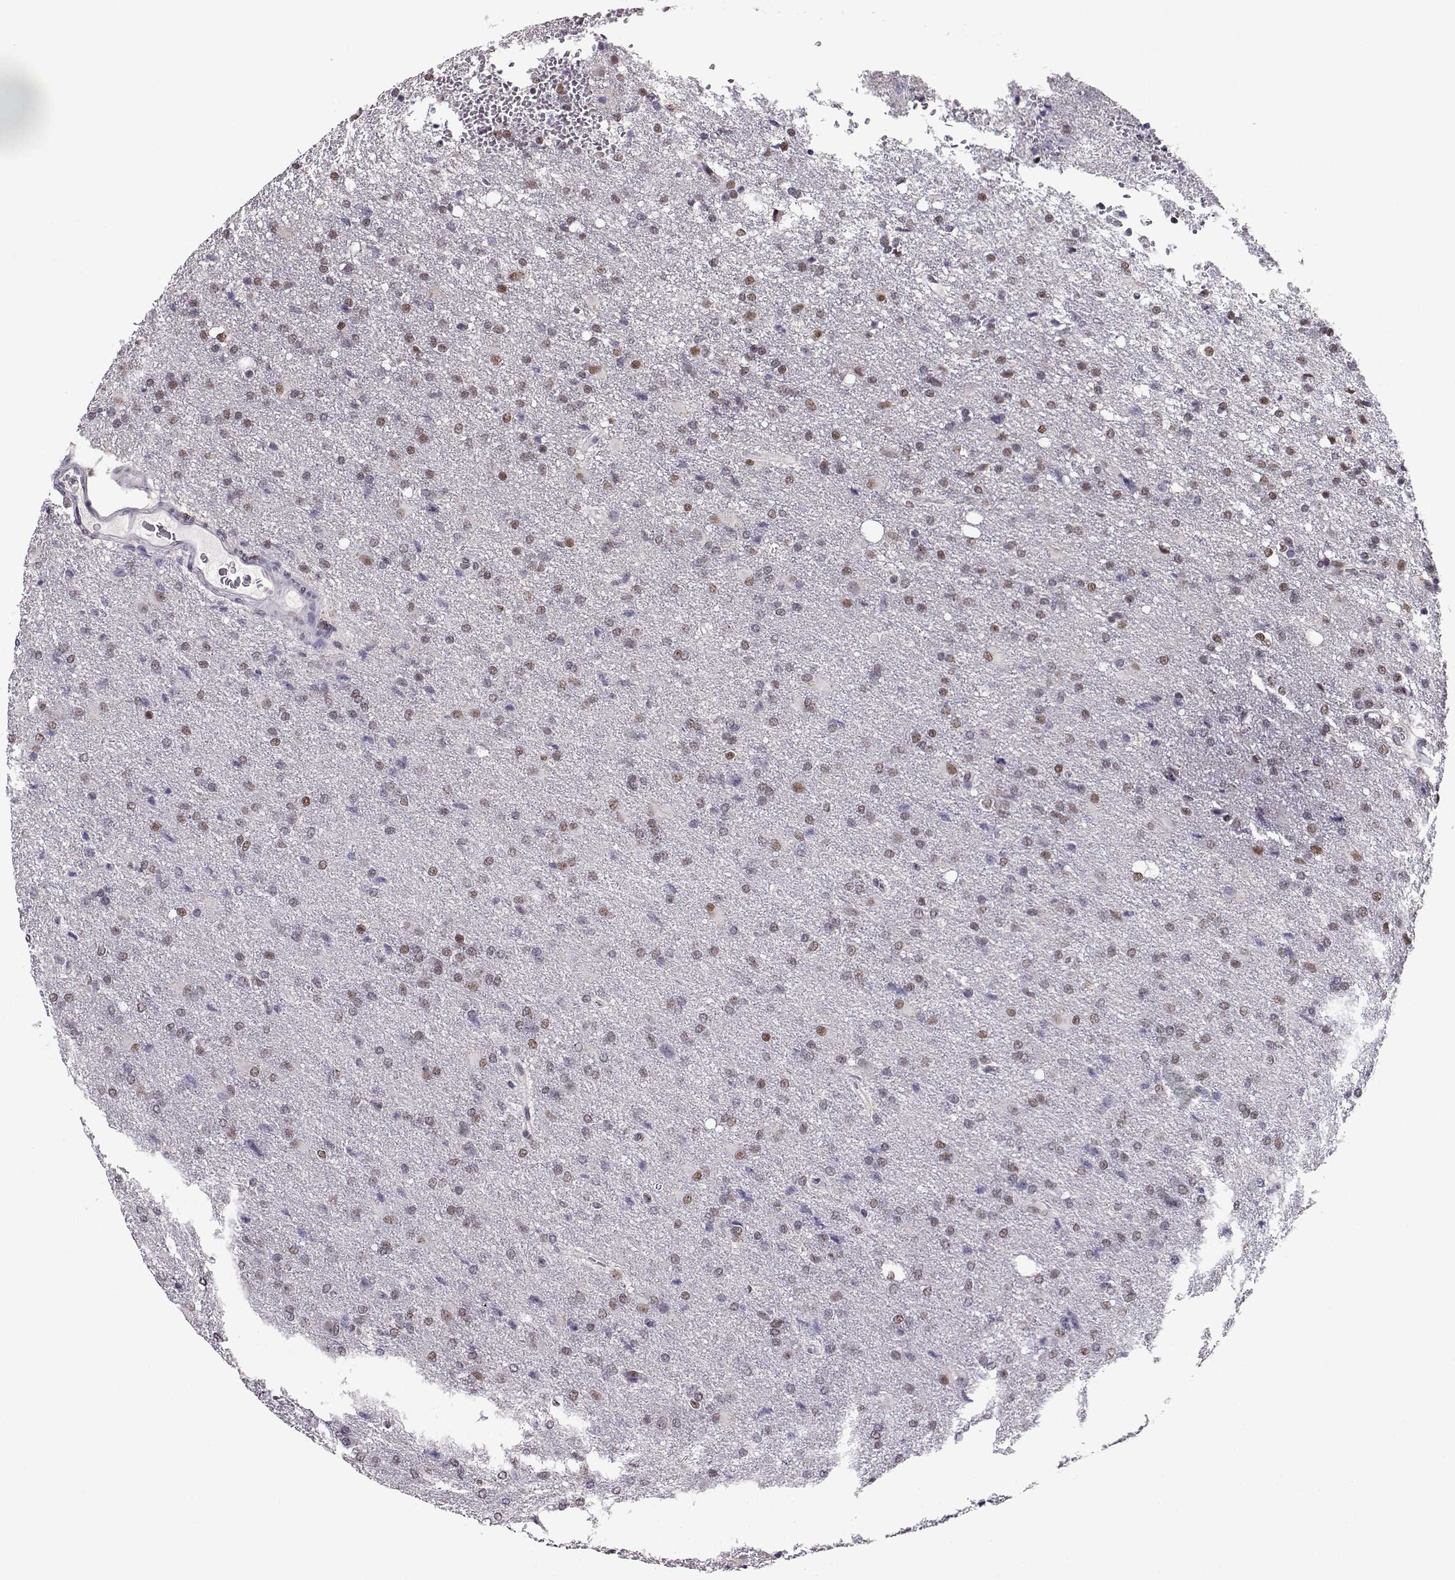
{"staining": {"intensity": "weak", "quantity": "25%-75%", "location": "nuclear"}, "tissue": "glioma", "cell_type": "Tumor cells", "image_type": "cancer", "snomed": [{"axis": "morphology", "description": "Glioma, malignant, High grade"}, {"axis": "topography", "description": "Brain"}], "caption": "Glioma tissue demonstrates weak nuclear expression in about 25%-75% of tumor cells", "gene": "POLI", "patient": {"sex": "male", "age": 68}}